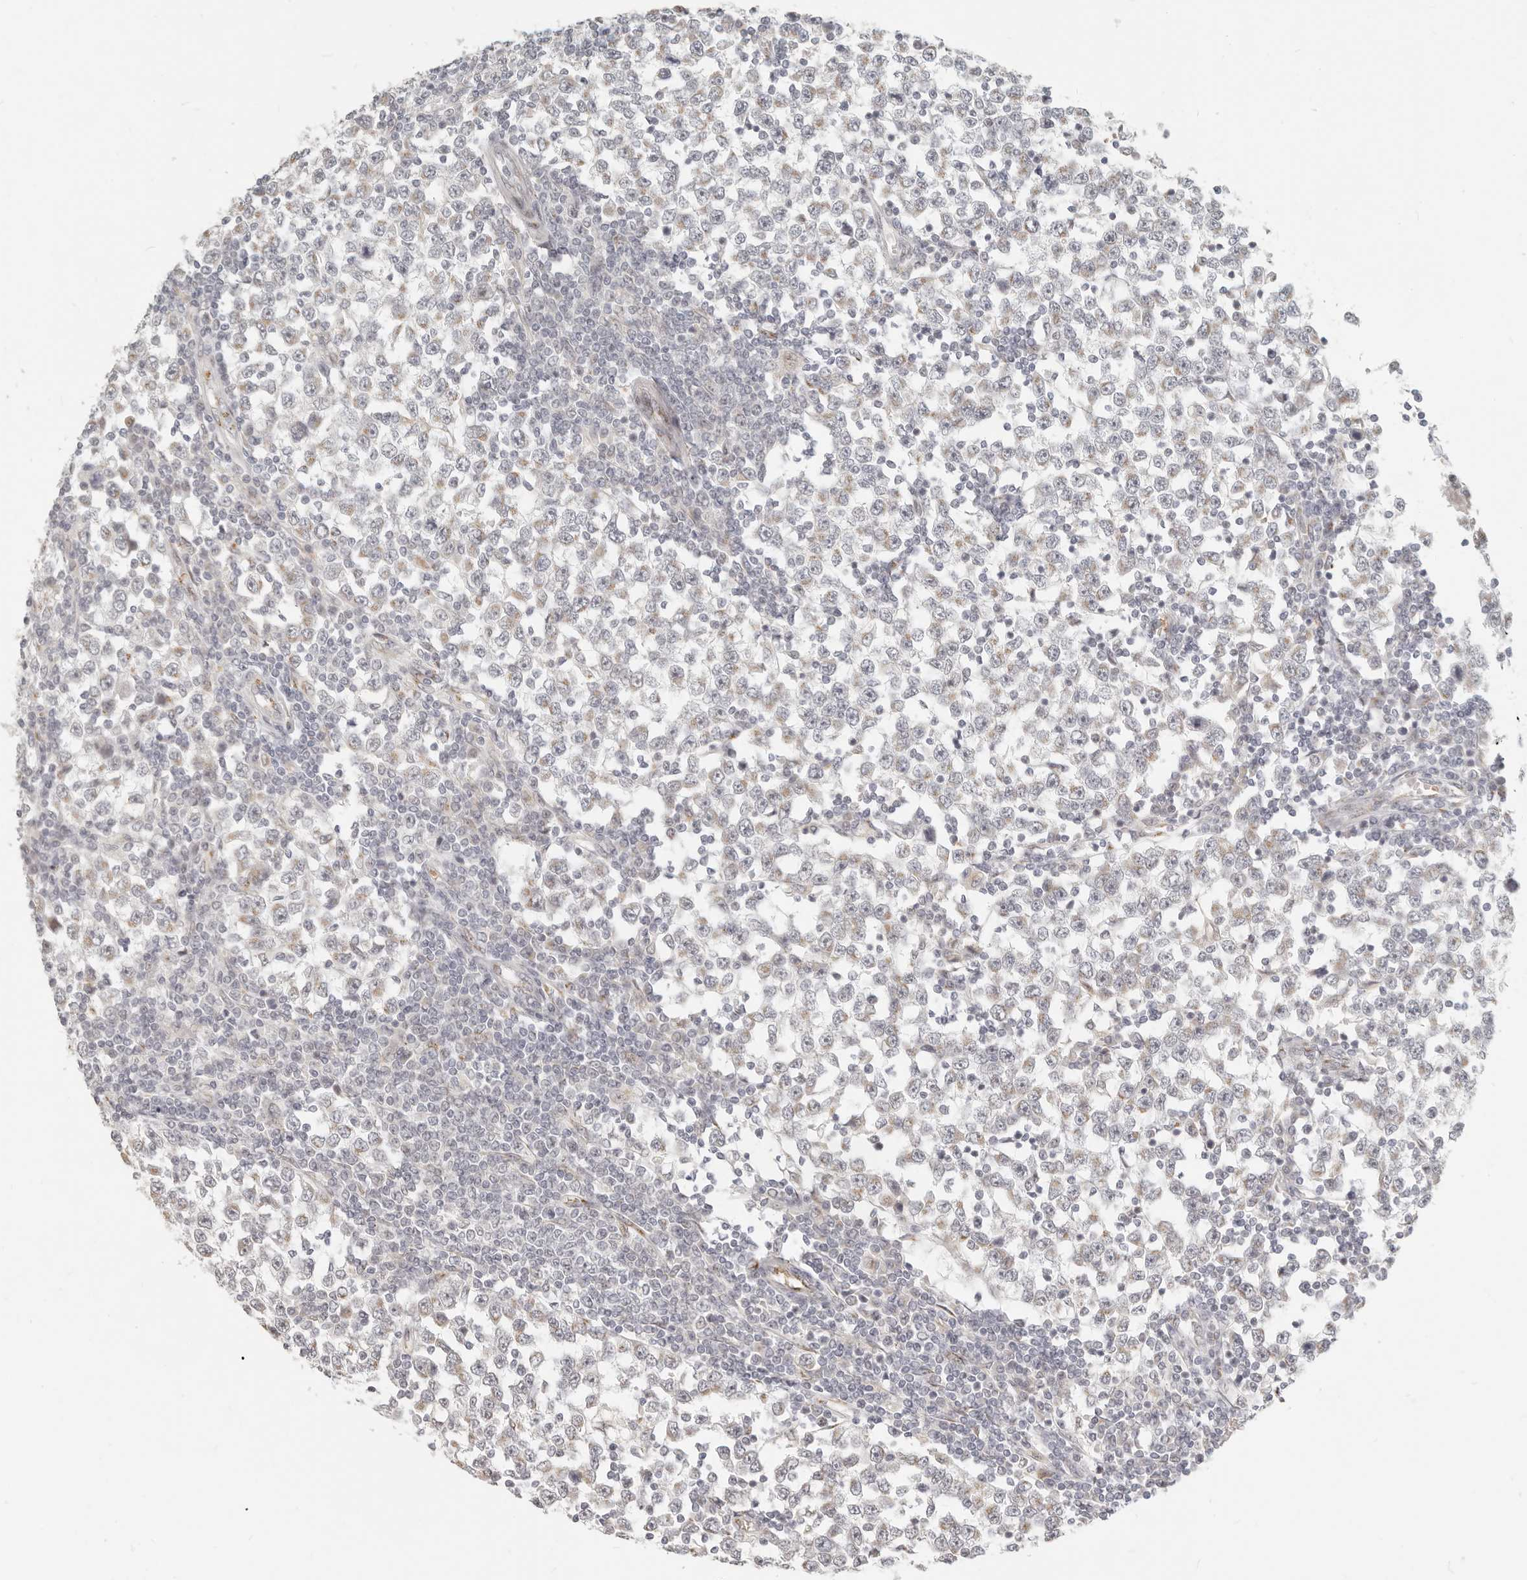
{"staining": {"intensity": "weak", "quantity": "25%-75%", "location": "cytoplasmic/membranous"}, "tissue": "testis cancer", "cell_type": "Tumor cells", "image_type": "cancer", "snomed": [{"axis": "morphology", "description": "Seminoma, NOS"}, {"axis": "topography", "description": "Testis"}], "caption": "This micrograph shows testis cancer (seminoma) stained with immunohistochemistry (IHC) to label a protein in brown. The cytoplasmic/membranous of tumor cells show weak positivity for the protein. Nuclei are counter-stained blue.", "gene": "FAM20B", "patient": {"sex": "male", "age": 65}}